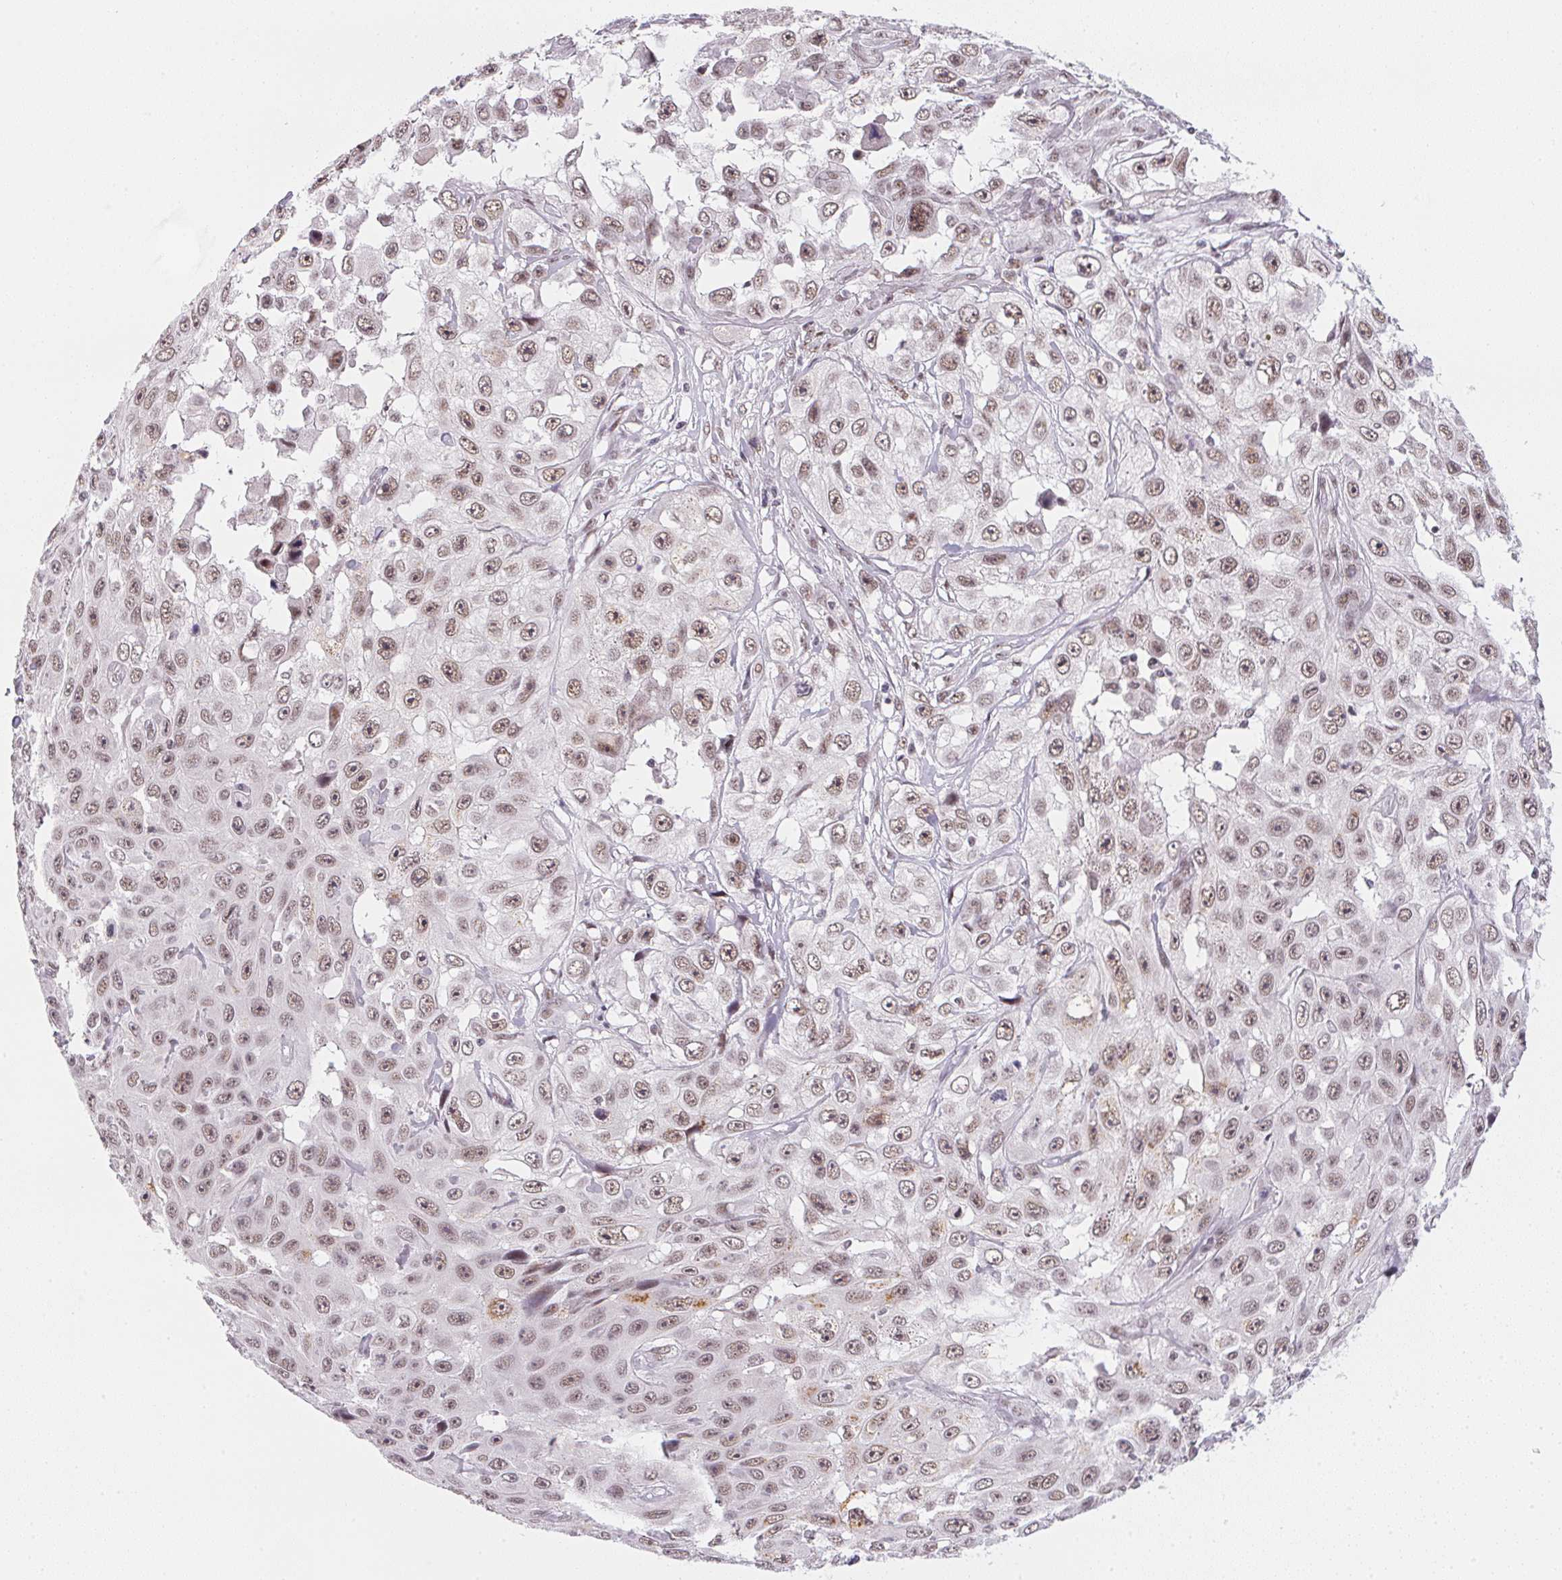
{"staining": {"intensity": "moderate", "quantity": ">75%", "location": "nuclear"}, "tissue": "skin cancer", "cell_type": "Tumor cells", "image_type": "cancer", "snomed": [{"axis": "morphology", "description": "Squamous cell carcinoma, NOS"}, {"axis": "topography", "description": "Skin"}], "caption": "Squamous cell carcinoma (skin) stained for a protein (brown) reveals moderate nuclear positive staining in approximately >75% of tumor cells.", "gene": "SRSF7", "patient": {"sex": "male", "age": 82}}